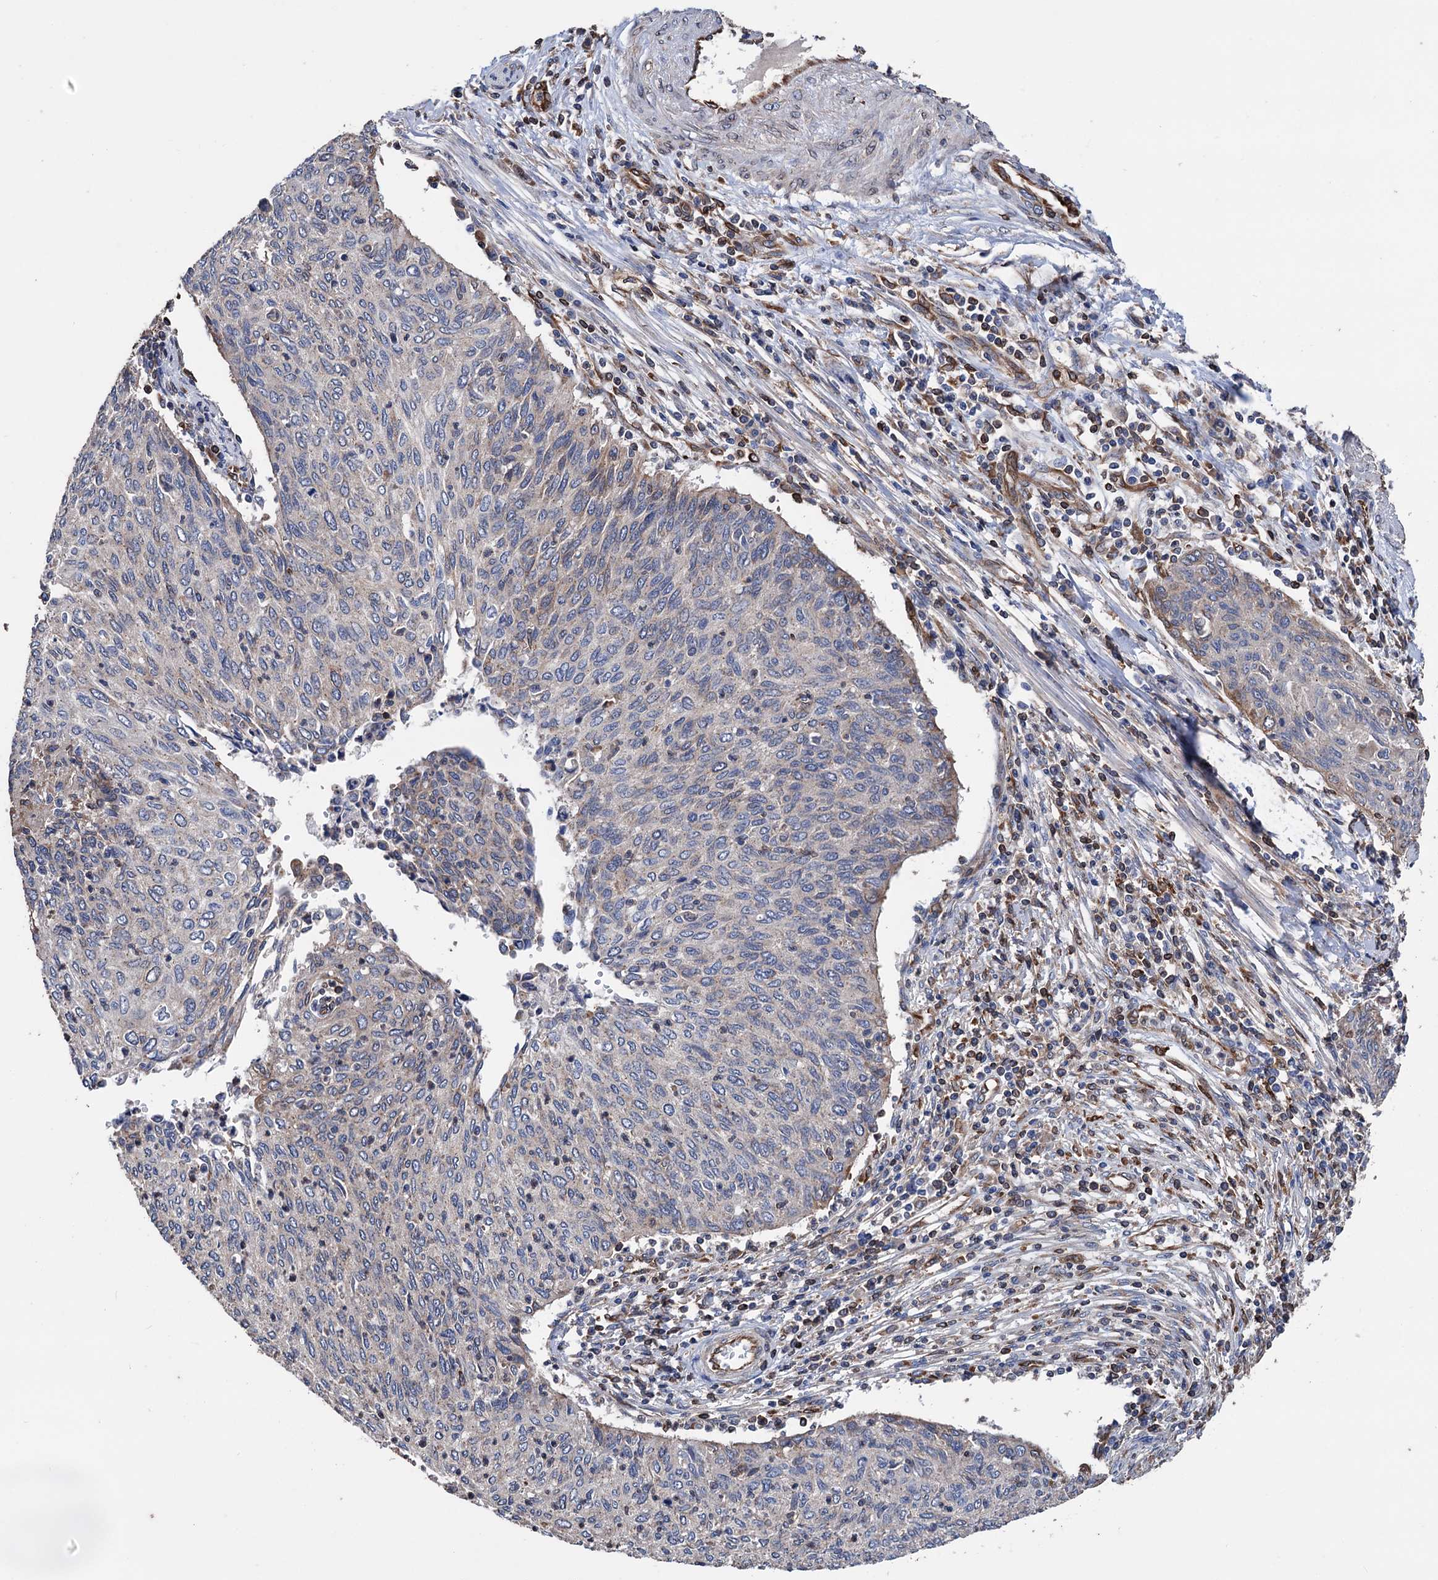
{"staining": {"intensity": "weak", "quantity": "<25%", "location": "cytoplasmic/membranous"}, "tissue": "cervical cancer", "cell_type": "Tumor cells", "image_type": "cancer", "snomed": [{"axis": "morphology", "description": "Squamous cell carcinoma, NOS"}, {"axis": "topography", "description": "Cervix"}], "caption": "Tumor cells are negative for protein expression in human cervical cancer (squamous cell carcinoma).", "gene": "STING1", "patient": {"sex": "female", "age": 38}}